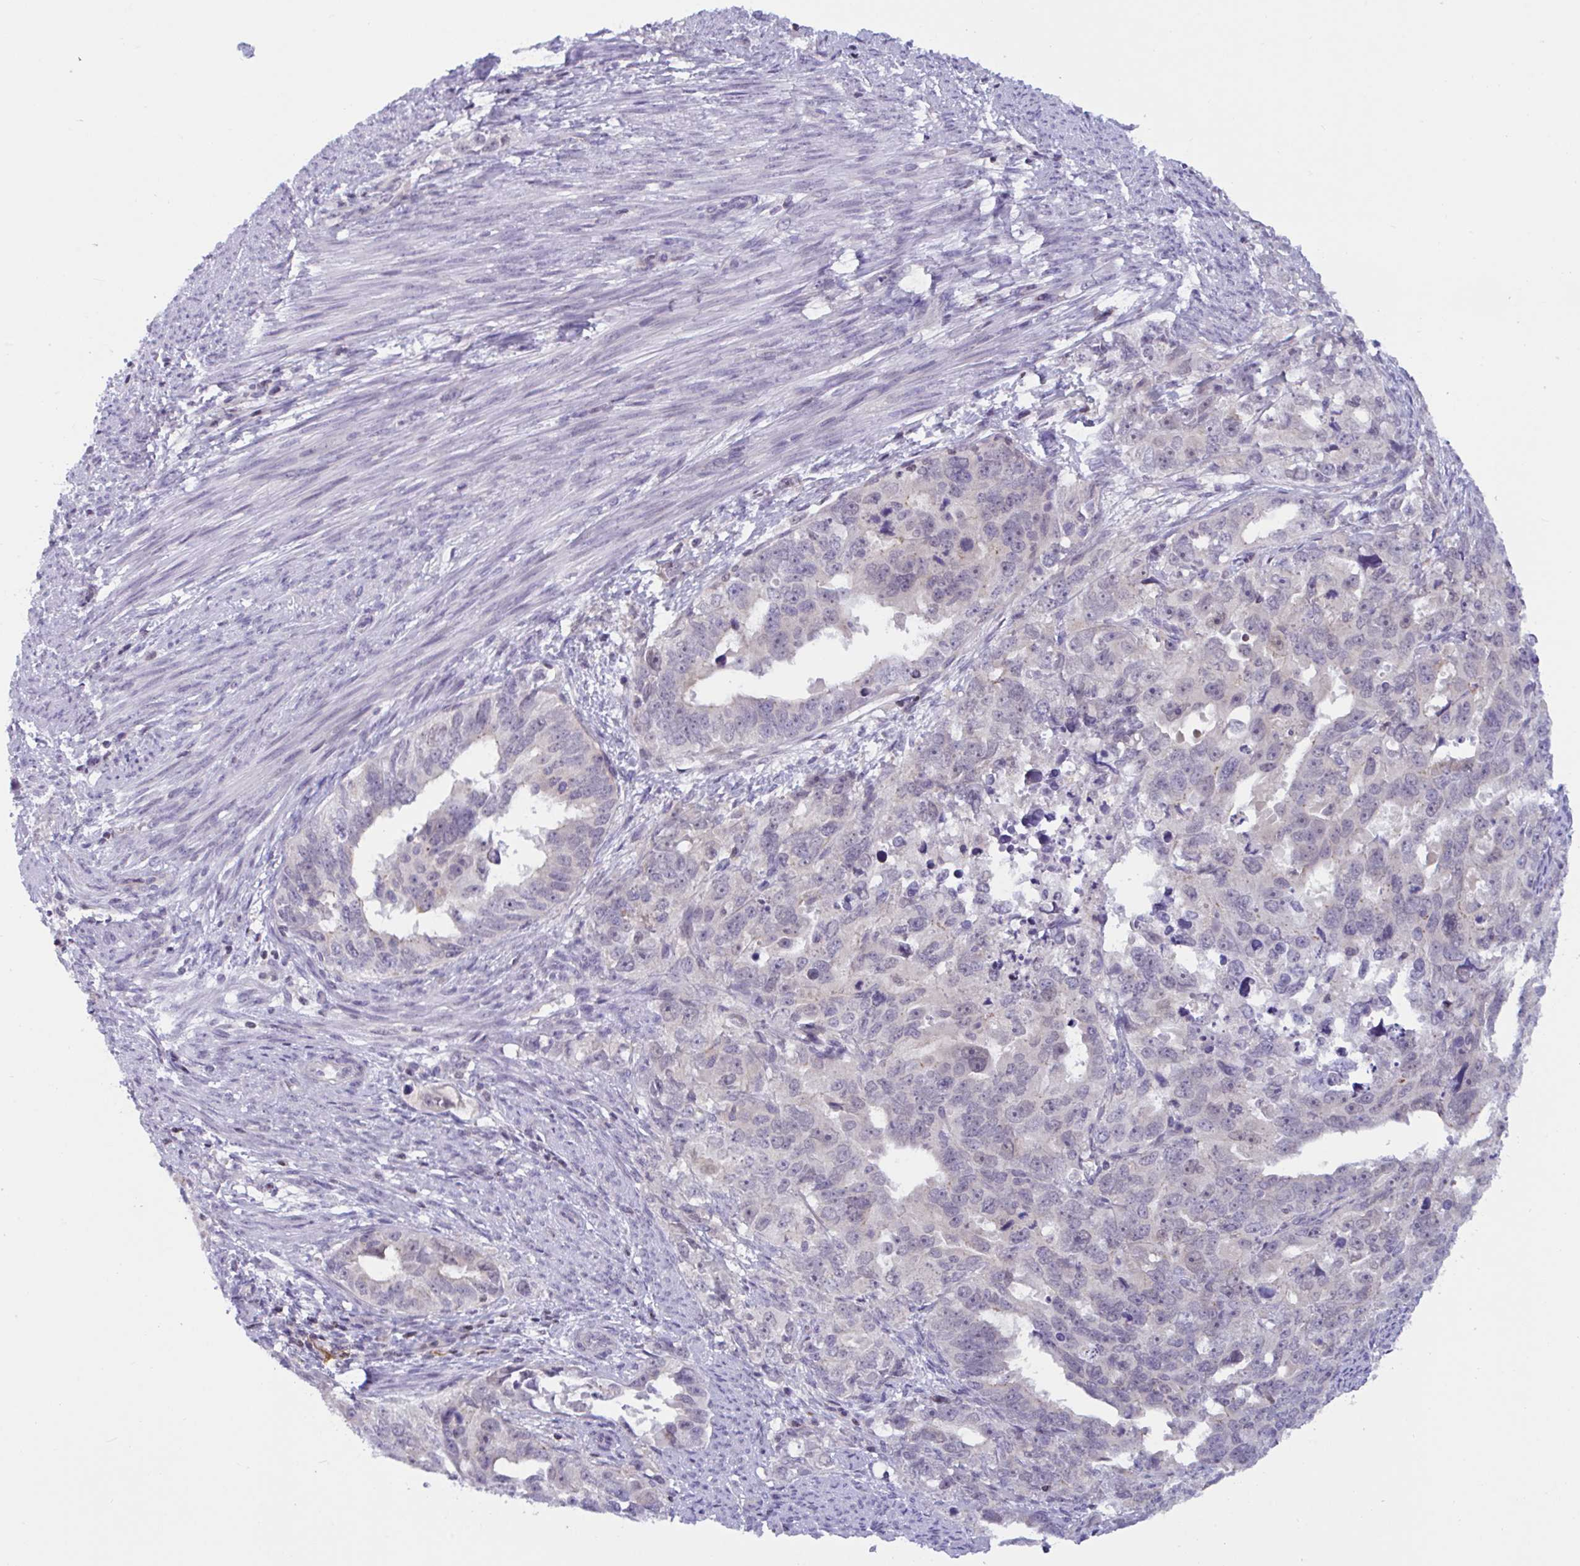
{"staining": {"intensity": "negative", "quantity": "none", "location": "none"}, "tissue": "endometrial cancer", "cell_type": "Tumor cells", "image_type": "cancer", "snomed": [{"axis": "morphology", "description": "Adenocarcinoma, NOS"}, {"axis": "topography", "description": "Endometrium"}], "caption": "A photomicrograph of human endometrial cancer is negative for staining in tumor cells. The staining is performed using DAB brown chromogen with nuclei counter-stained in using hematoxylin.", "gene": "SNX11", "patient": {"sex": "female", "age": 65}}